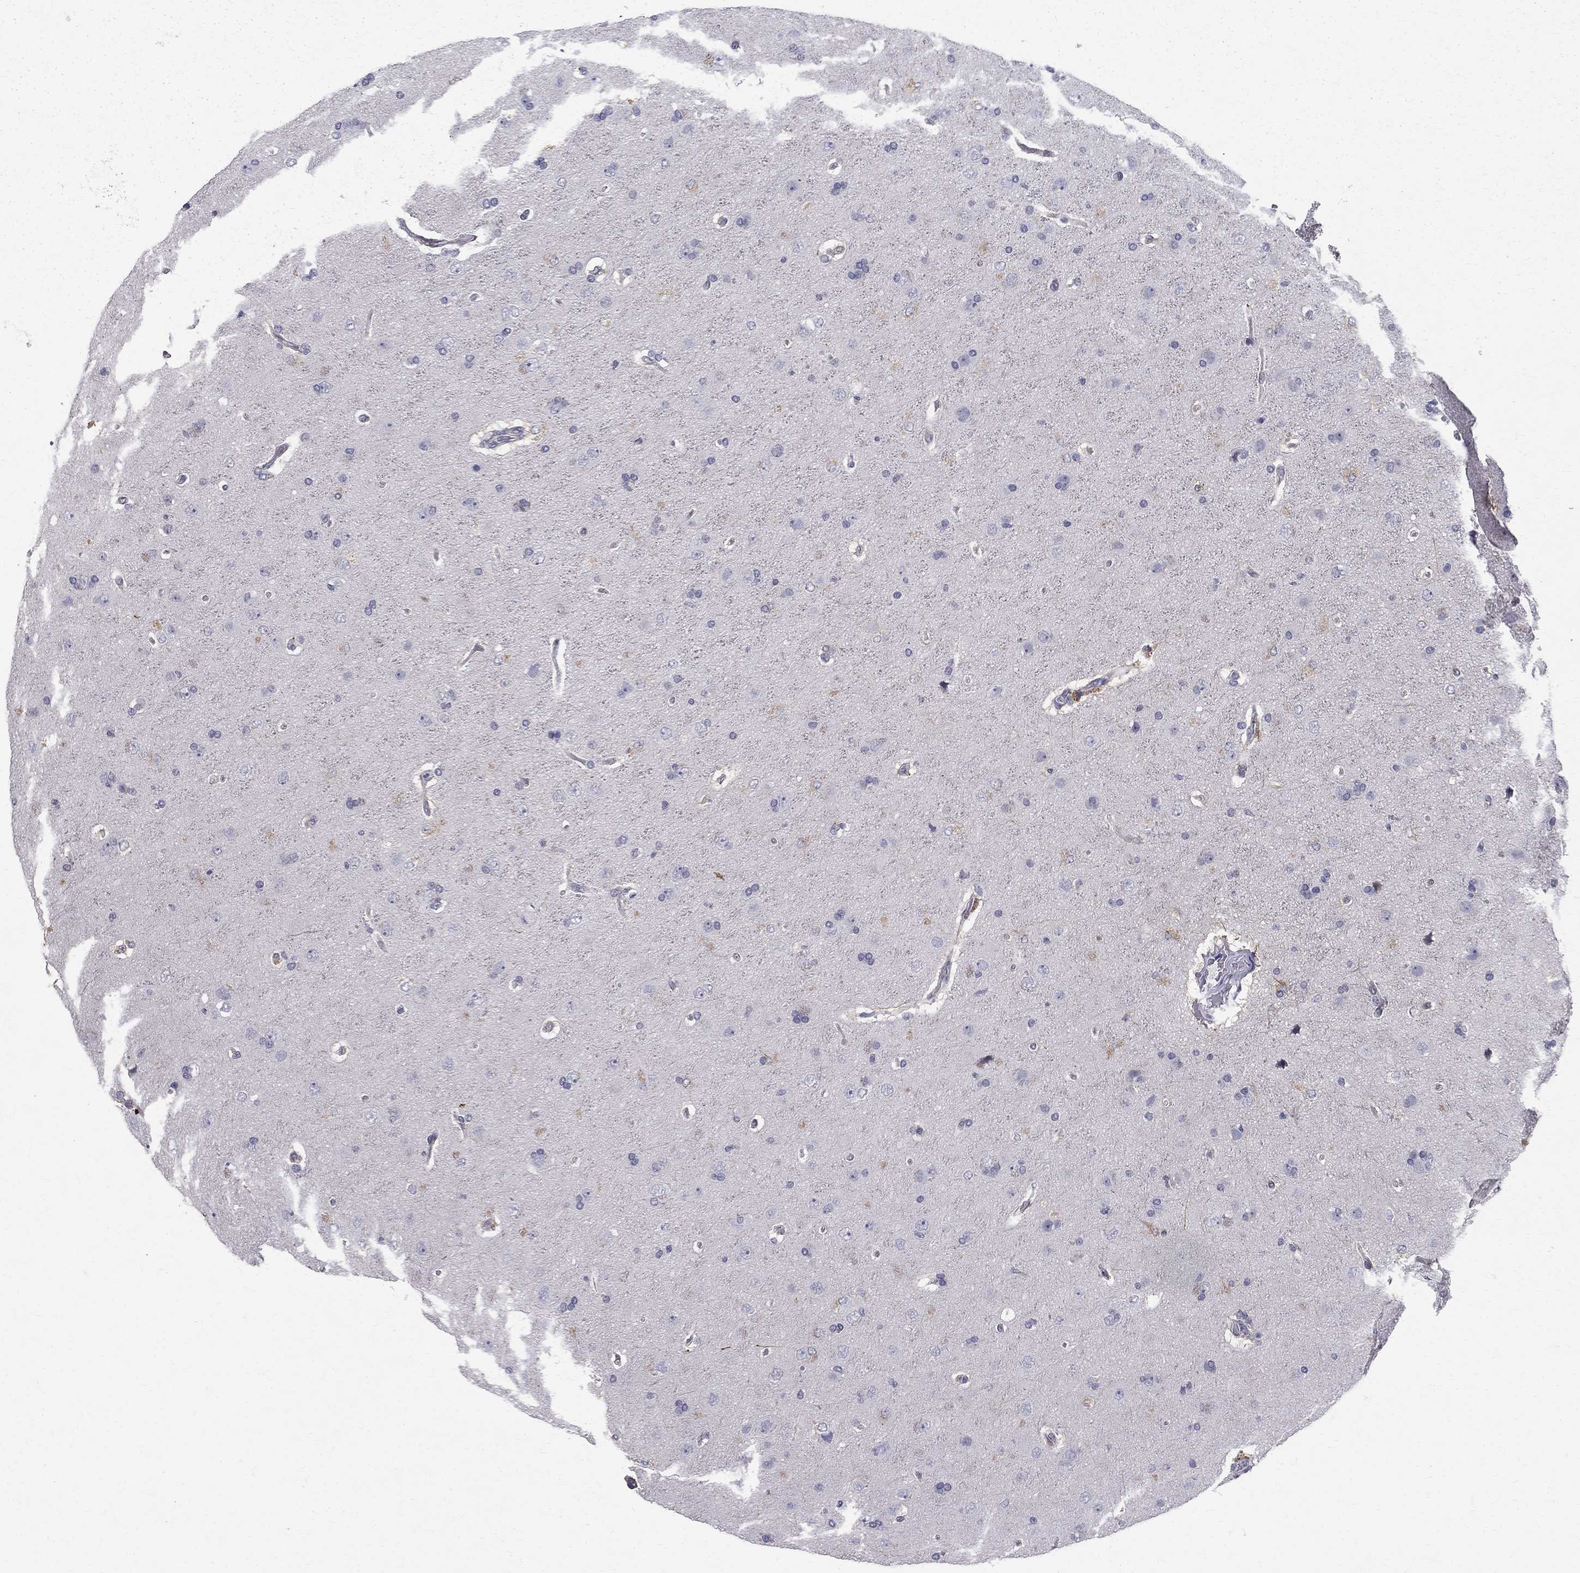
{"staining": {"intensity": "negative", "quantity": "none", "location": "none"}, "tissue": "glioma", "cell_type": "Tumor cells", "image_type": "cancer", "snomed": [{"axis": "morphology", "description": "Glioma, malignant, NOS"}, {"axis": "topography", "description": "Cerebral cortex"}], "caption": "This is an immunohistochemistry micrograph of glioma (malignant). There is no positivity in tumor cells.", "gene": "CLIC6", "patient": {"sex": "male", "age": 58}}